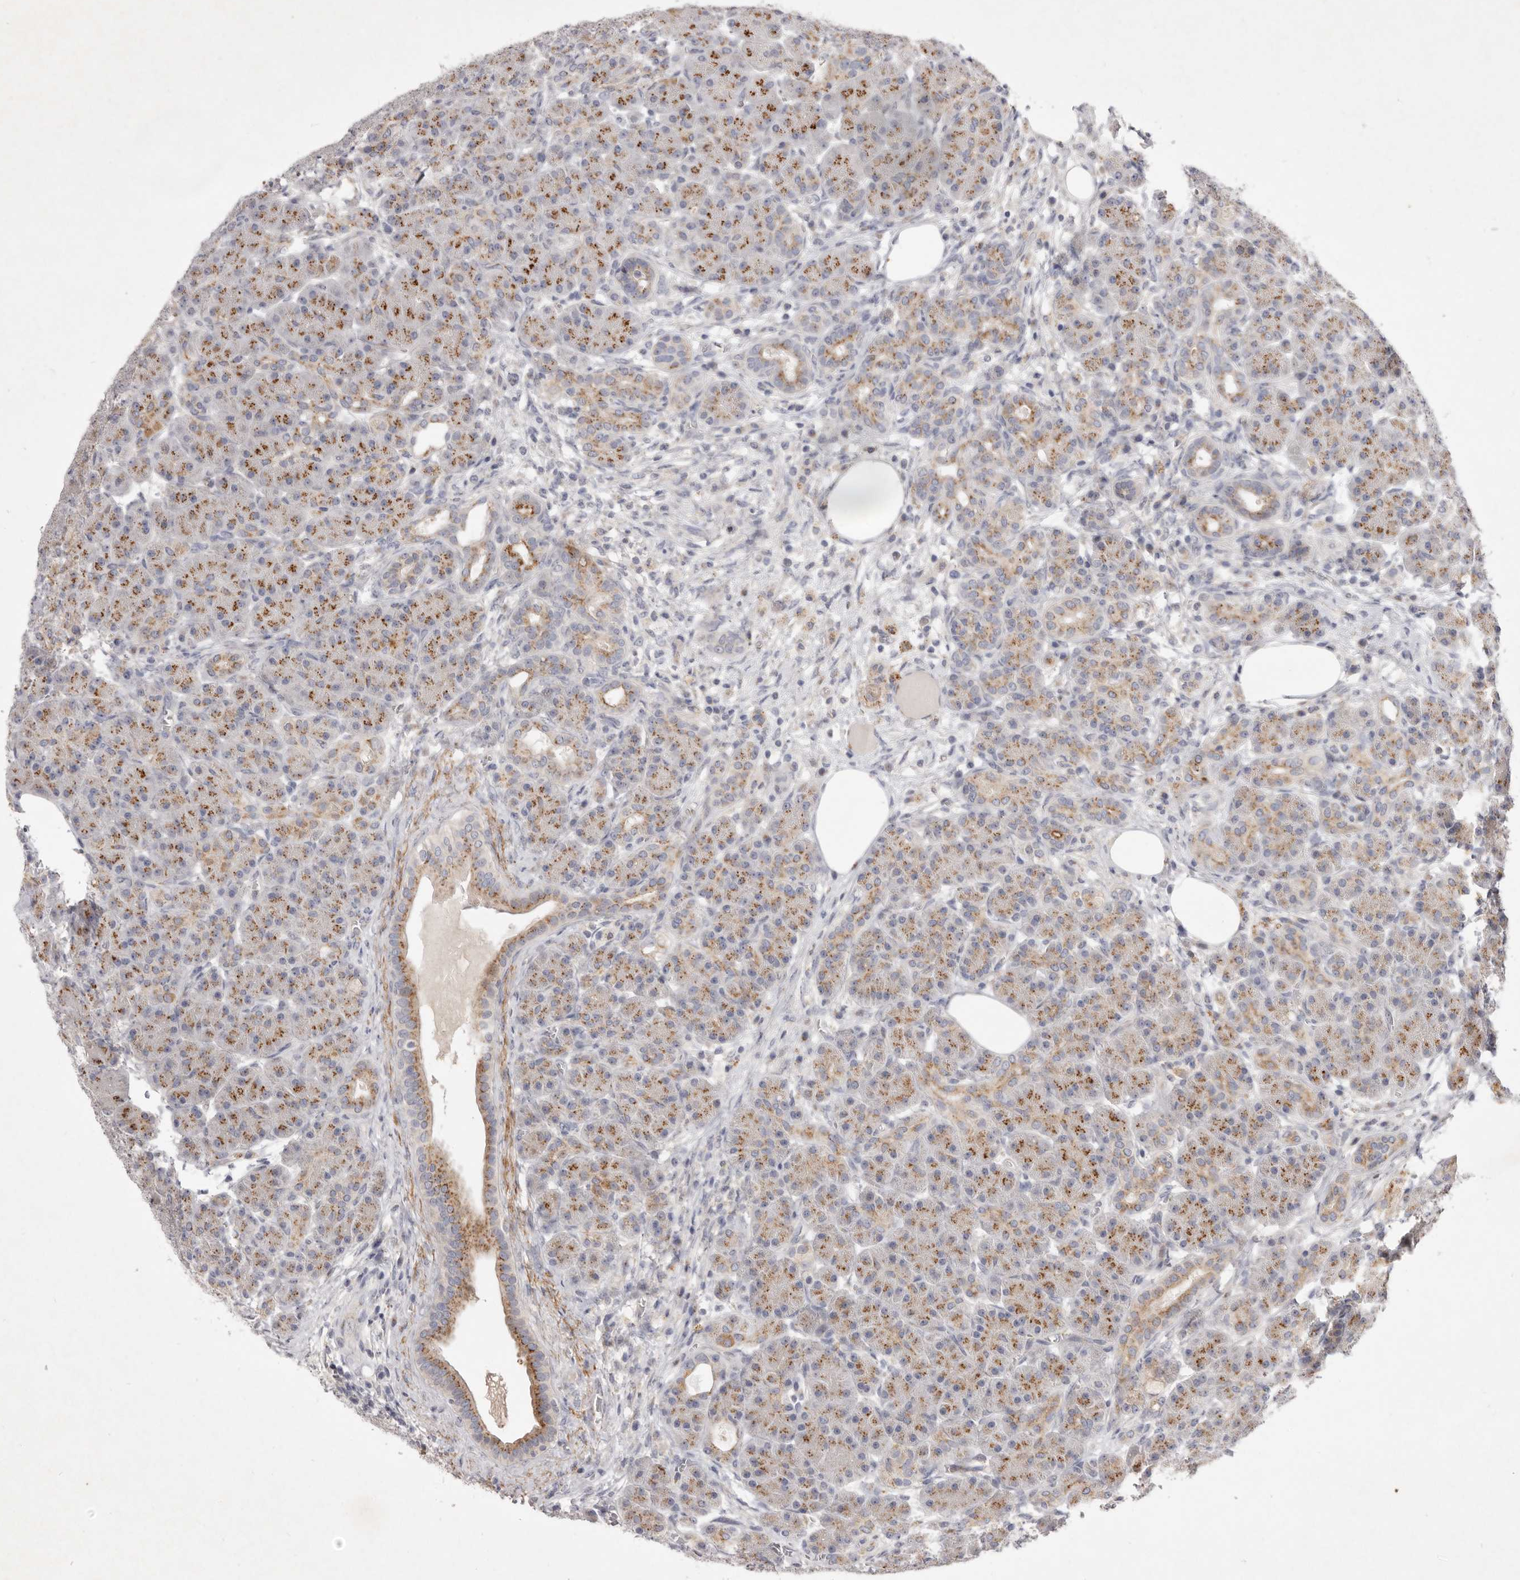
{"staining": {"intensity": "moderate", "quantity": ">75%", "location": "cytoplasmic/membranous"}, "tissue": "pancreas", "cell_type": "Exocrine glandular cells", "image_type": "normal", "snomed": [{"axis": "morphology", "description": "Normal tissue, NOS"}, {"axis": "topography", "description": "Pancreas"}], "caption": "Immunohistochemical staining of unremarkable pancreas reveals >75% levels of moderate cytoplasmic/membranous protein expression in about >75% of exocrine glandular cells. (Stains: DAB in brown, nuclei in blue, Microscopy: brightfield microscopy at high magnification).", "gene": "USP24", "patient": {"sex": "male", "age": 63}}